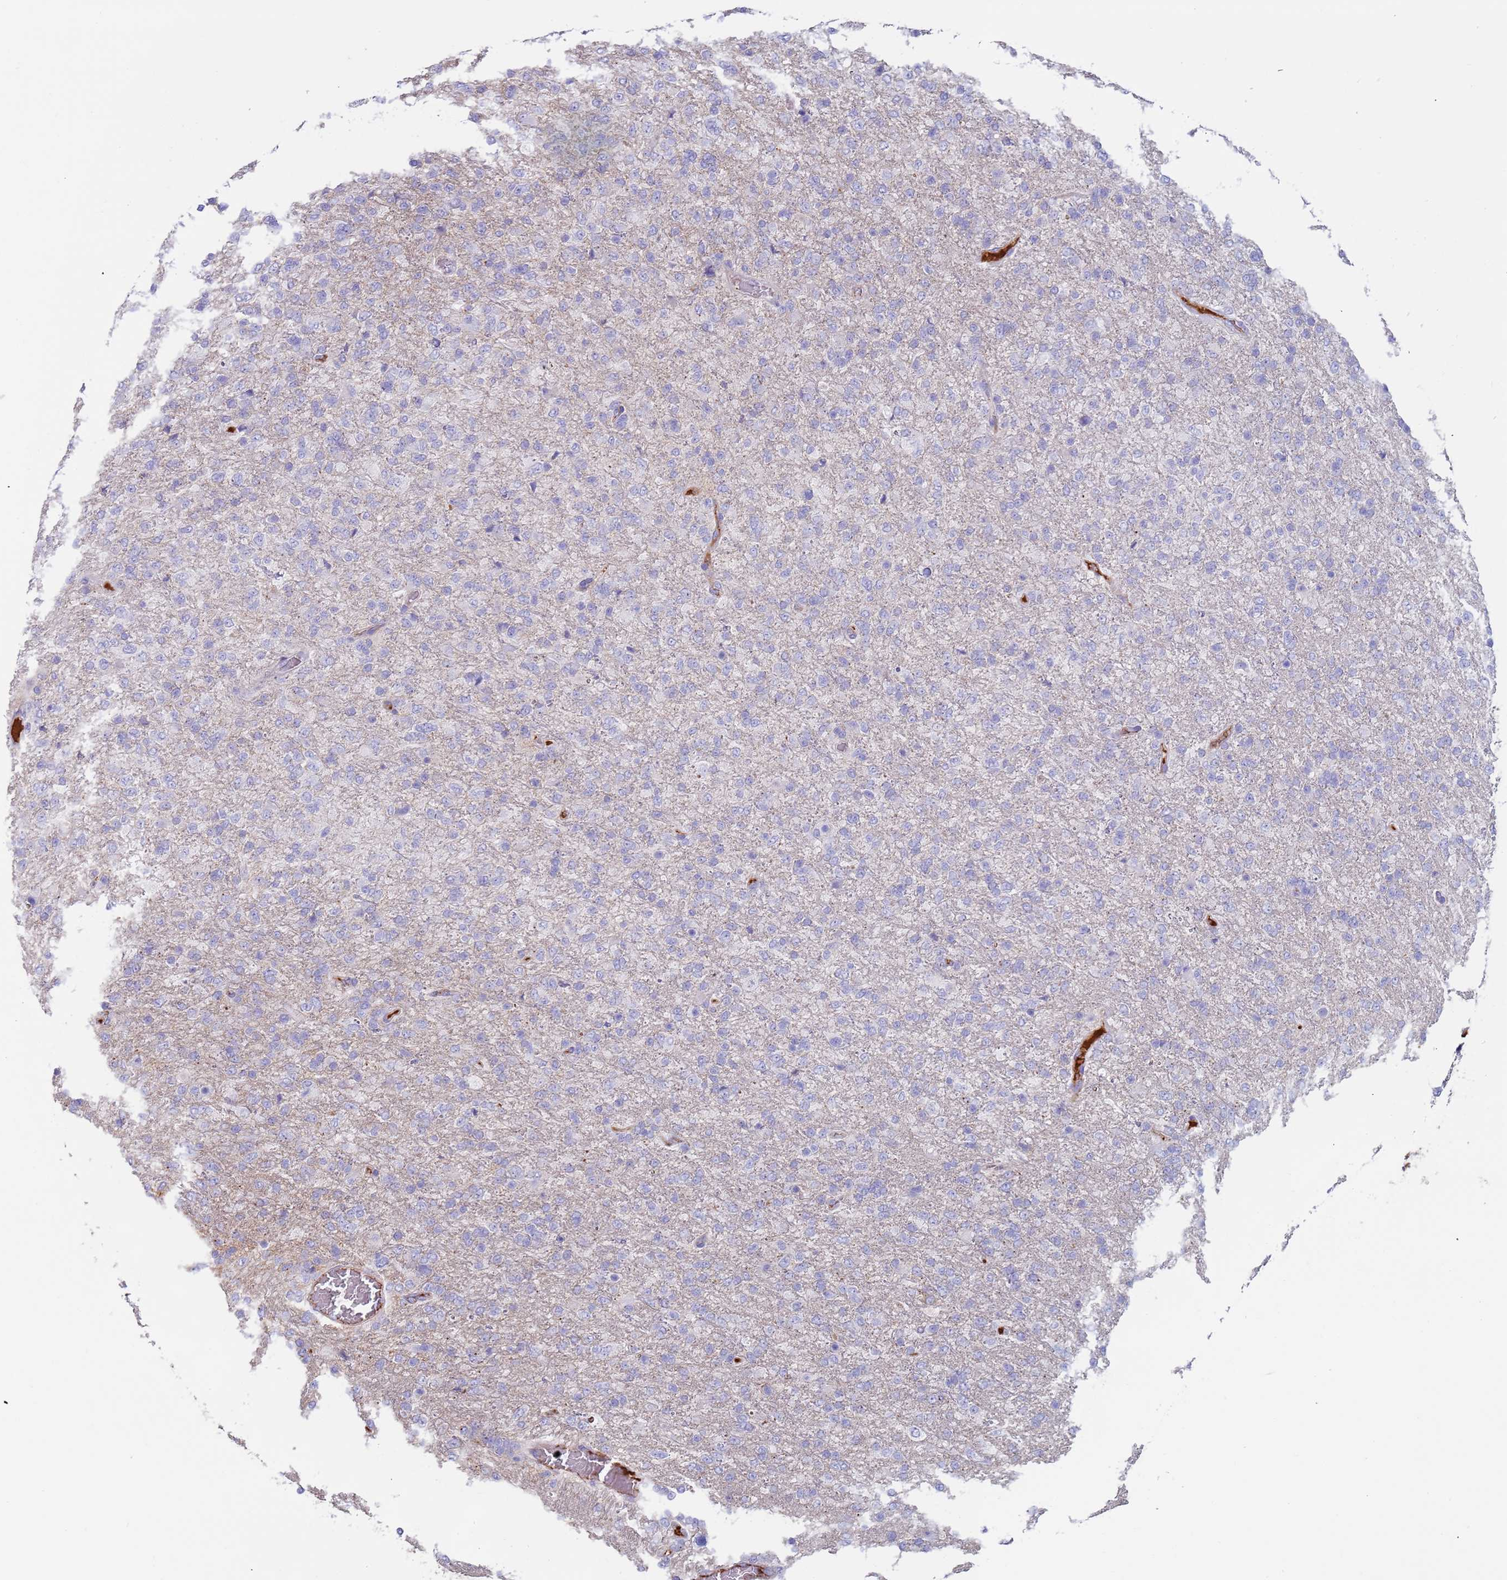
{"staining": {"intensity": "negative", "quantity": "none", "location": "none"}, "tissue": "glioma", "cell_type": "Tumor cells", "image_type": "cancer", "snomed": [{"axis": "morphology", "description": "Glioma, malignant, High grade"}, {"axis": "topography", "description": "Brain"}], "caption": "There is no significant expression in tumor cells of glioma.", "gene": "CYSLTR2", "patient": {"sex": "female", "age": 74}}